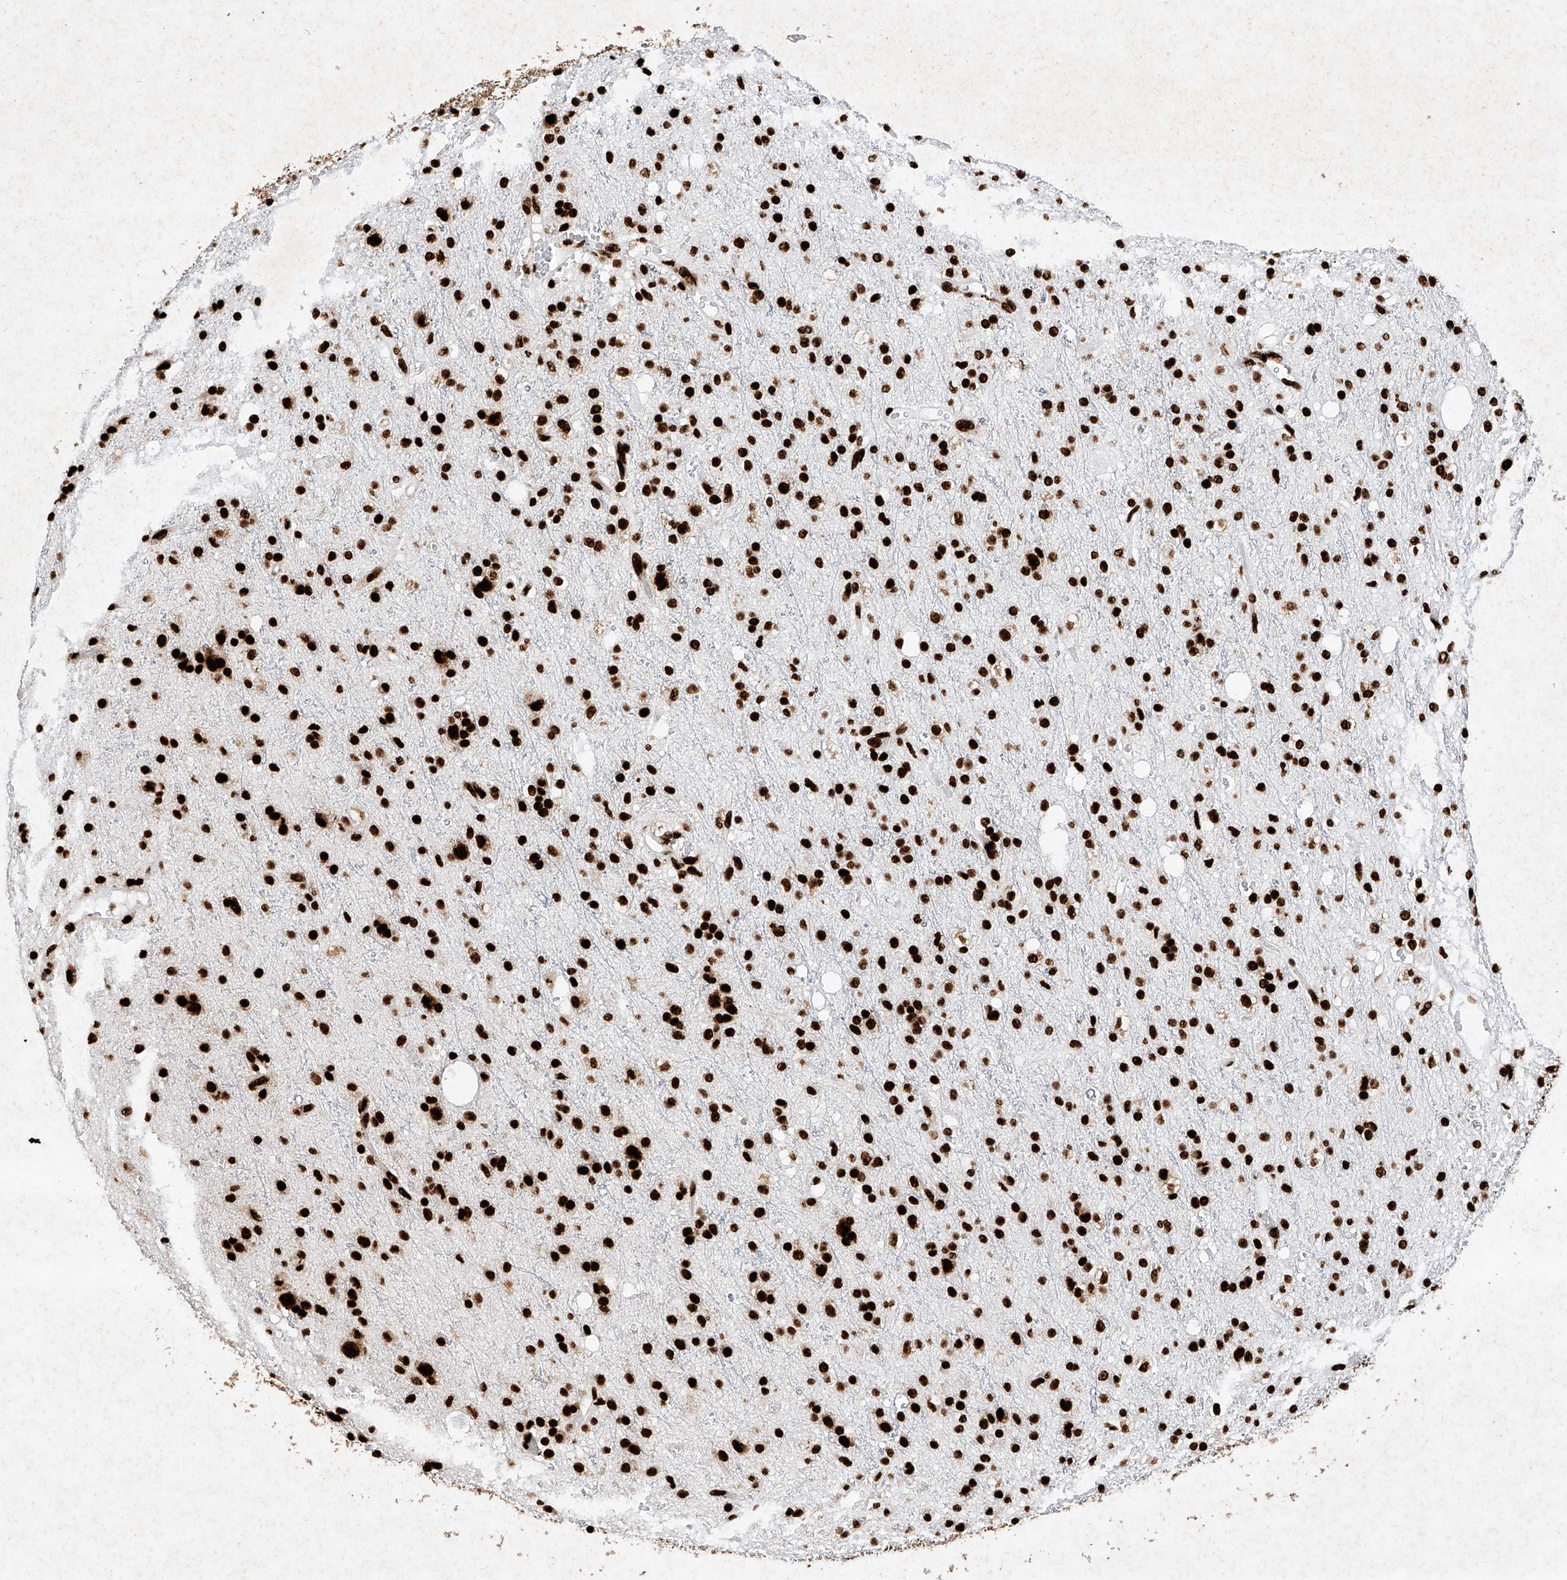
{"staining": {"intensity": "strong", "quantity": ">75%", "location": "nuclear"}, "tissue": "glioma", "cell_type": "Tumor cells", "image_type": "cancer", "snomed": [{"axis": "morphology", "description": "Glioma, malignant, High grade"}, {"axis": "topography", "description": "Brain"}], "caption": "Immunohistochemical staining of human high-grade glioma (malignant) exhibits strong nuclear protein positivity in about >75% of tumor cells.", "gene": "SRSF6", "patient": {"sex": "male", "age": 47}}